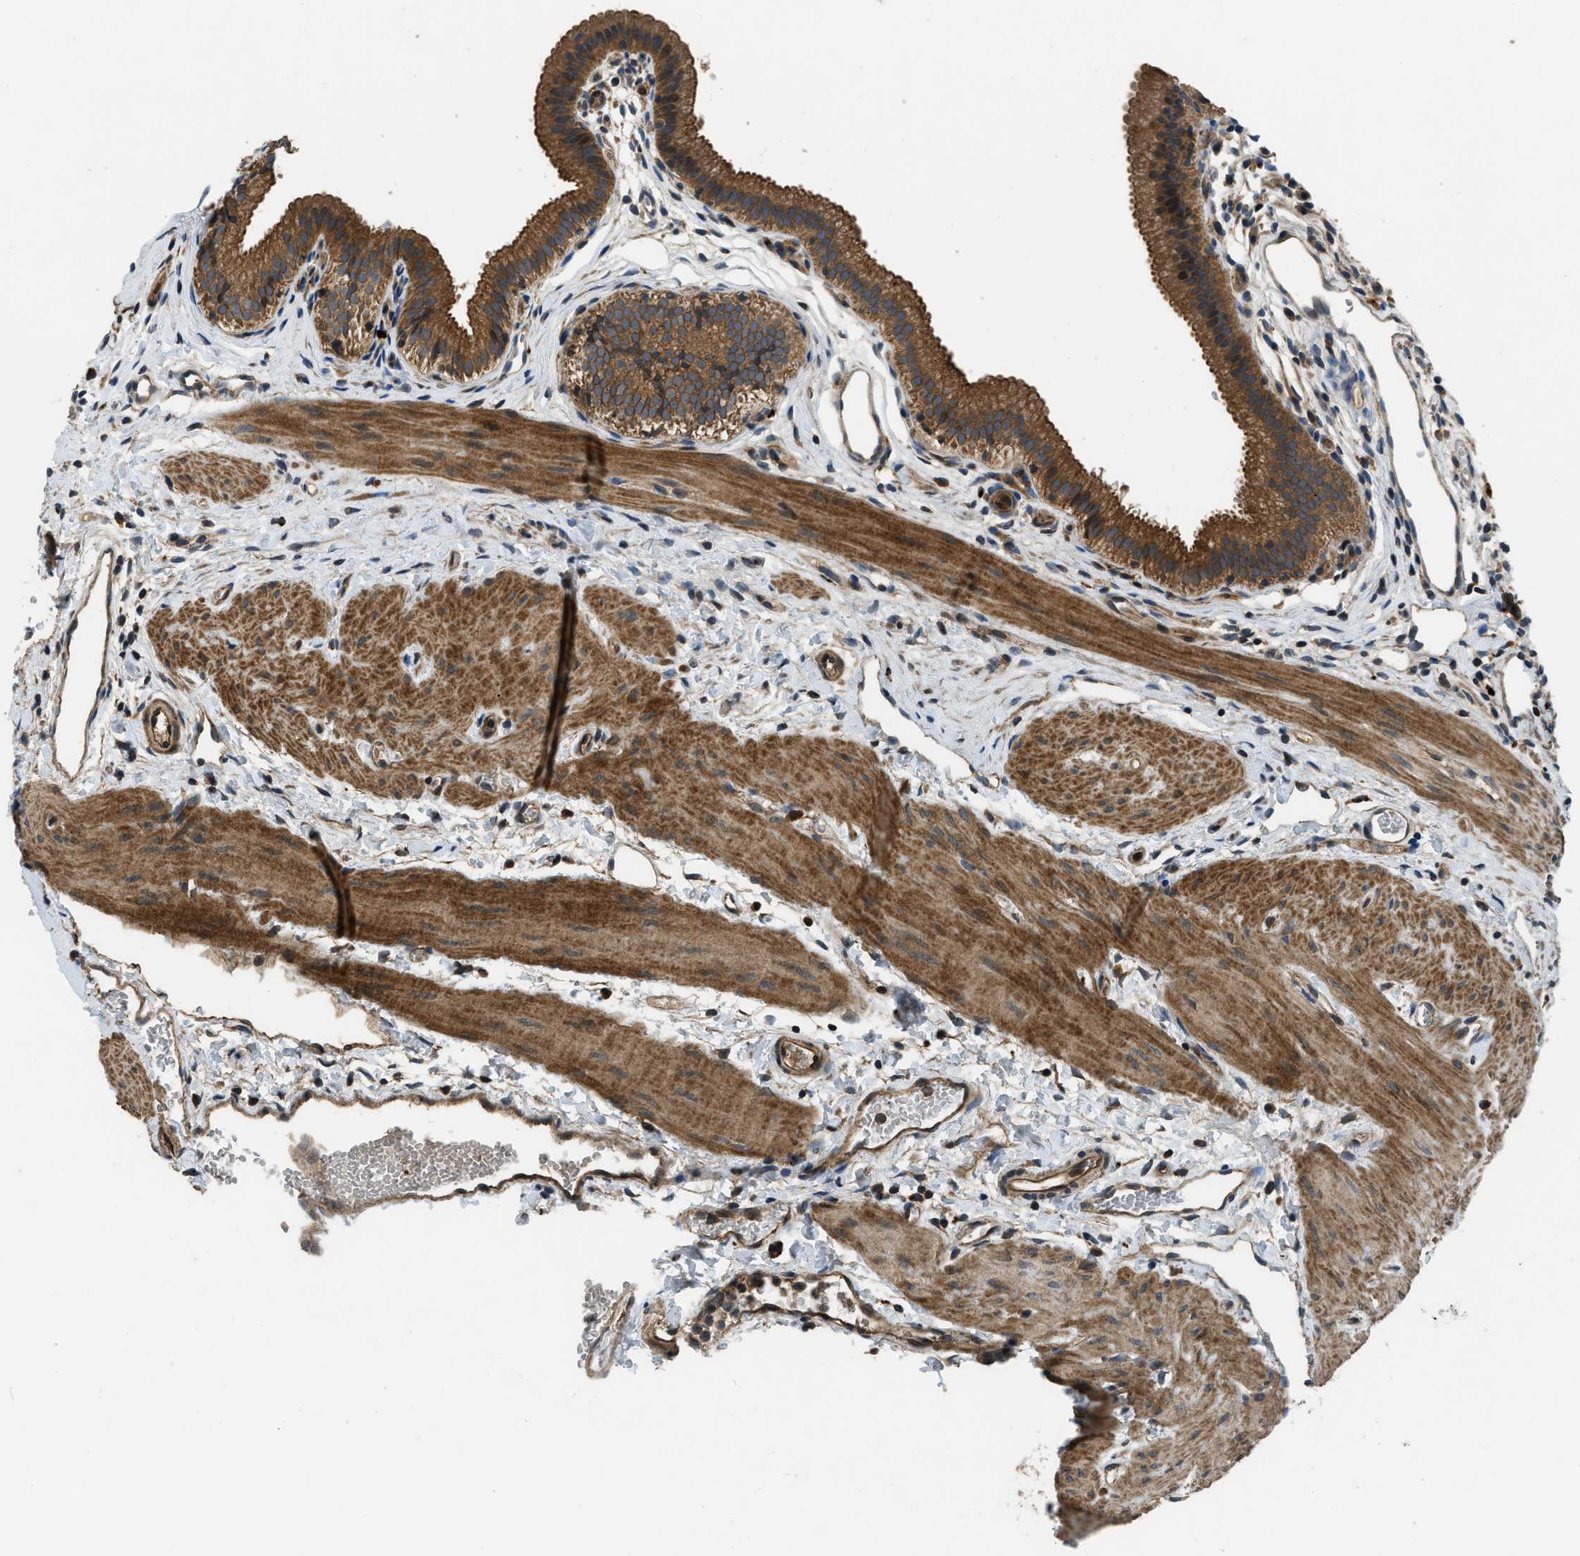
{"staining": {"intensity": "strong", "quantity": ">75%", "location": "cytoplasmic/membranous"}, "tissue": "gallbladder", "cell_type": "Glandular cells", "image_type": "normal", "snomed": [{"axis": "morphology", "description": "Normal tissue, NOS"}, {"axis": "topography", "description": "Gallbladder"}], "caption": "Glandular cells demonstrate high levels of strong cytoplasmic/membranous expression in approximately >75% of cells in benign human gallbladder. (DAB IHC, brown staining for protein, blue staining for nuclei).", "gene": "GGH", "patient": {"sex": "female", "age": 26}}